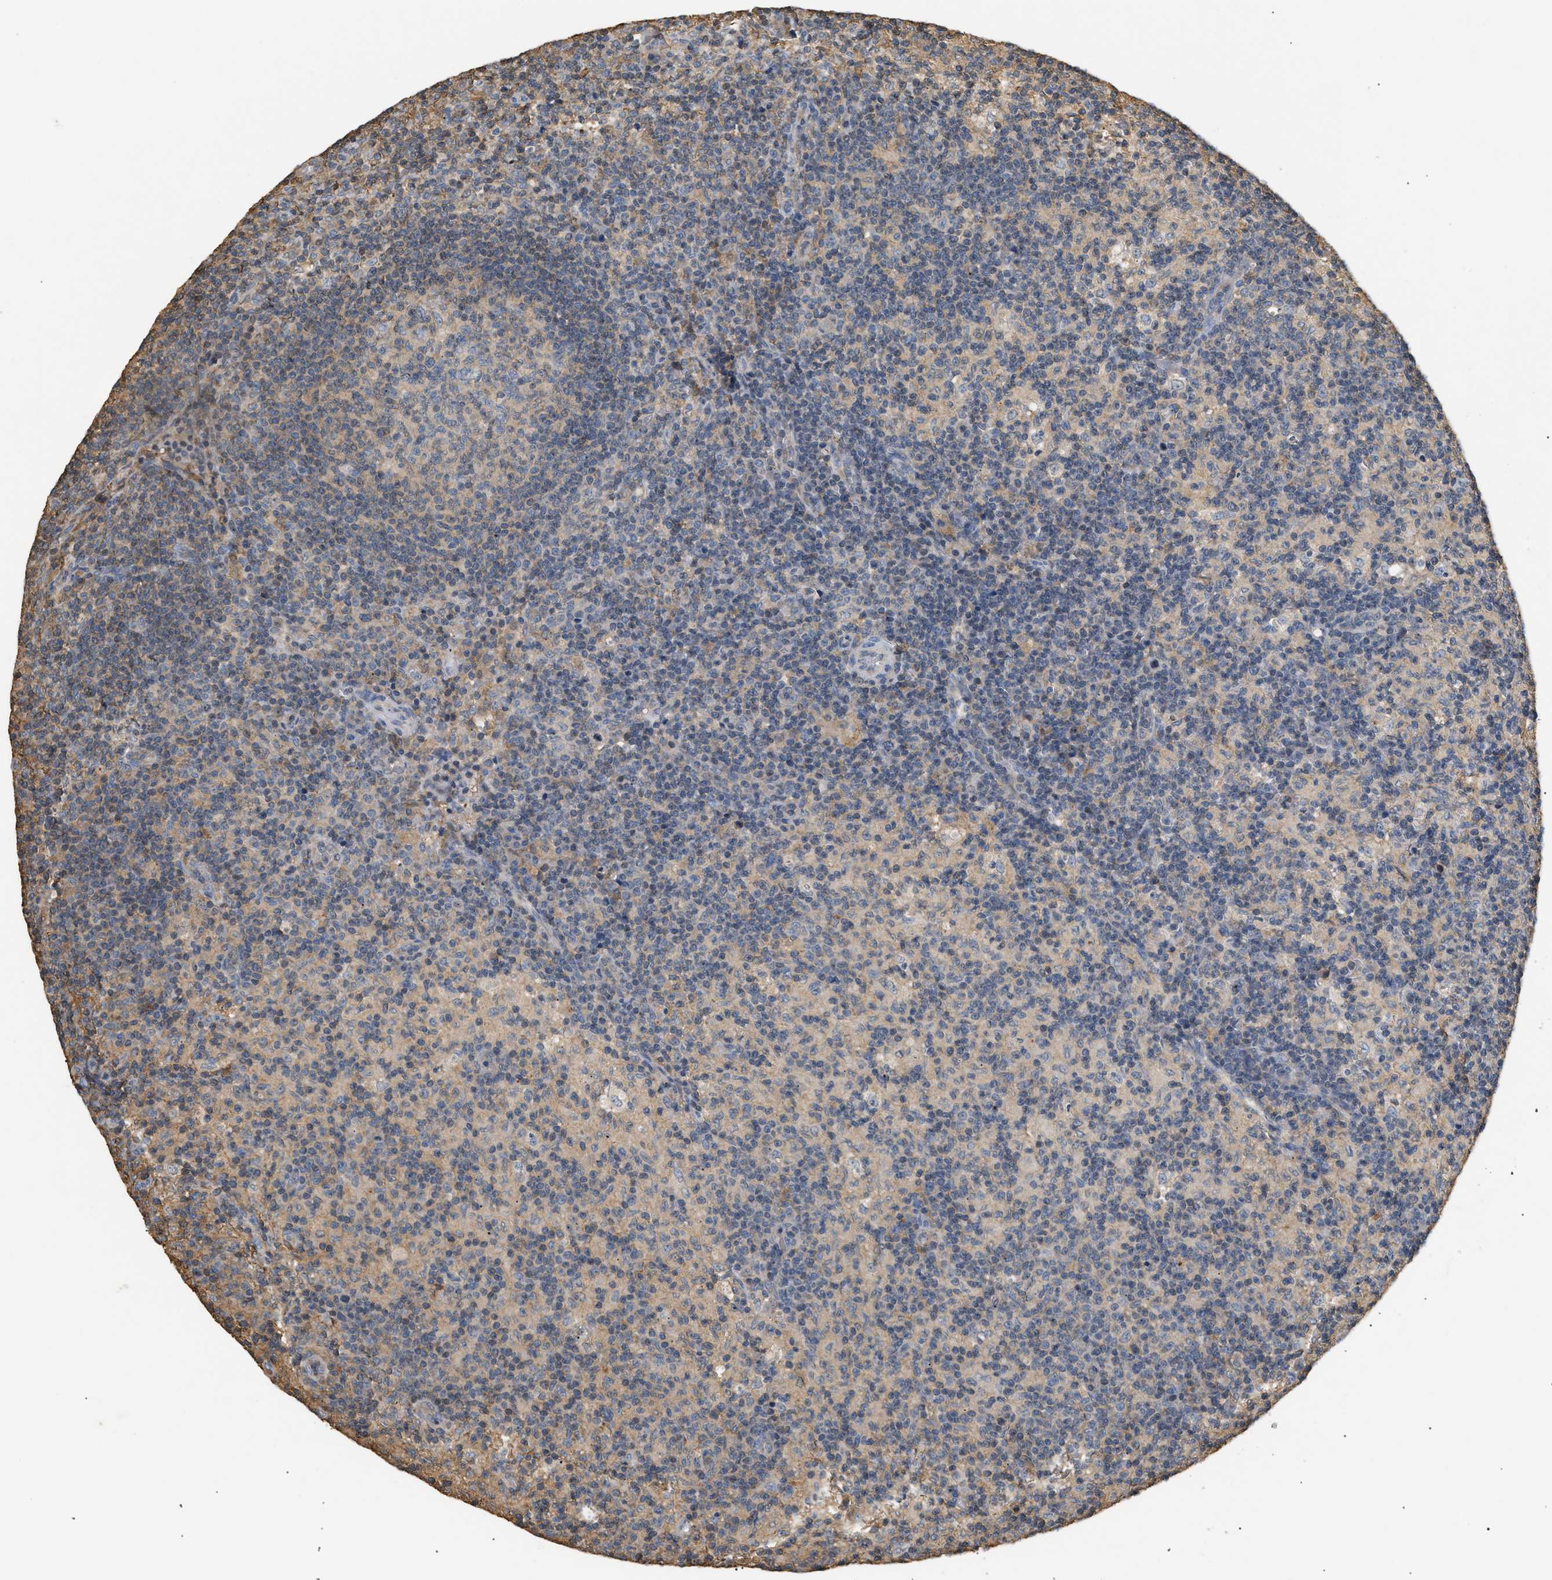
{"staining": {"intensity": "weak", "quantity": ">75%", "location": "cytoplasmic/membranous"}, "tissue": "lymph node", "cell_type": "Germinal center cells", "image_type": "normal", "snomed": [{"axis": "morphology", "description": "Normal tissue, NOS"}, {"axis": "morphology", "description": "Inflammation, NOS"}, {"axis": "topography", "description": "Lymph node"}], "caption": "Germinal center cells reveal low levels of weak cytoplasmic/membranous positivity in approximately >75% of cells in benign lymph node. The protein of interest is shown in brown color, while the nuclei are stained blue.", "gene": "FARS2", "patient": {"sex": "male", "age": 55}}